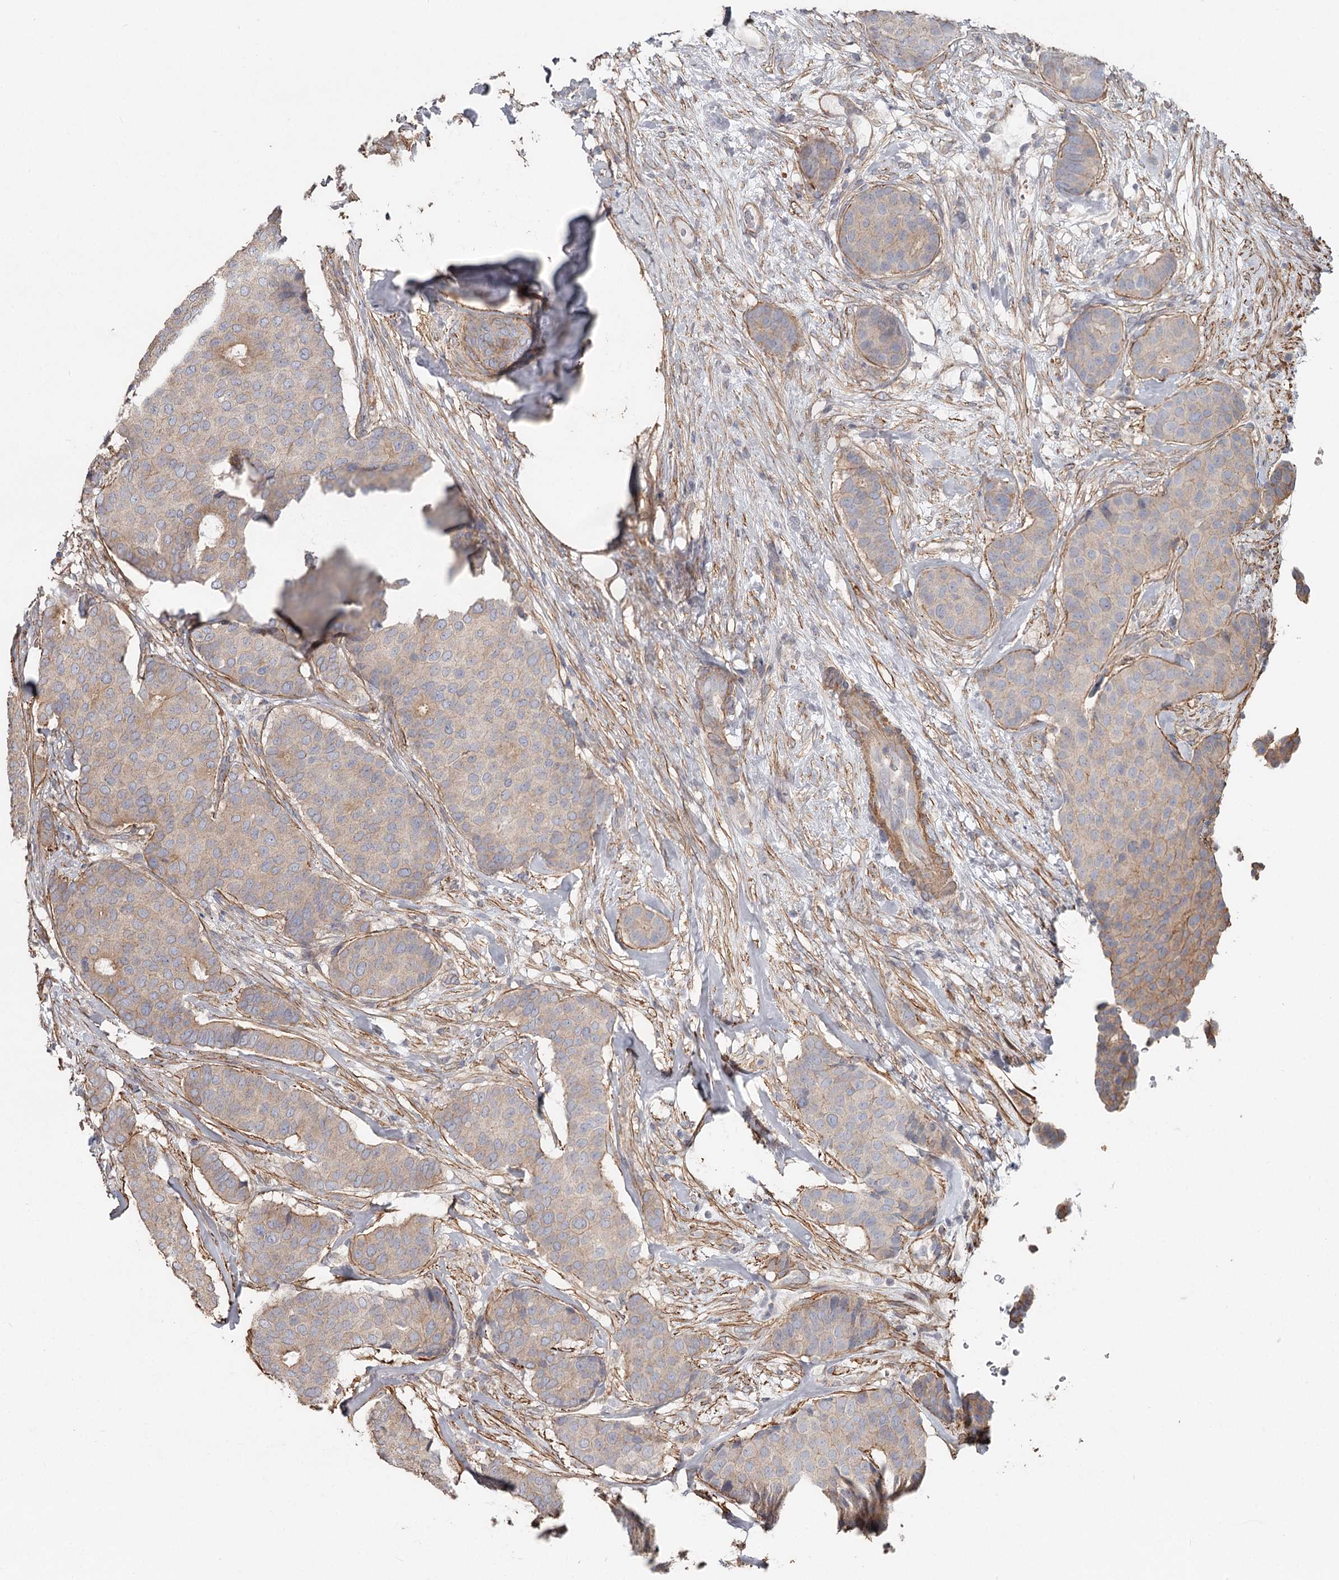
{"staining": {"intensity": "weak", "quantity": ">75%", "location": "cytoplasmic/membranous"}, "tissue": "breast cancer", "cell_type": "Tumor cells", "image_type": "cancer", "snomed": [{"axis": "morphology", "description": "Duct carcinoma"}, {"axis": "topography", "description": "Breast"}], "caption": "Intraductal carcinoma (breast) tissue shows weak cytoplasmic/membranous expression in about >75% of tumor cells, visualized by immunohistochemistry.", "gene": "DHRS9", "patient": {"sex": "female", "age": 75}}